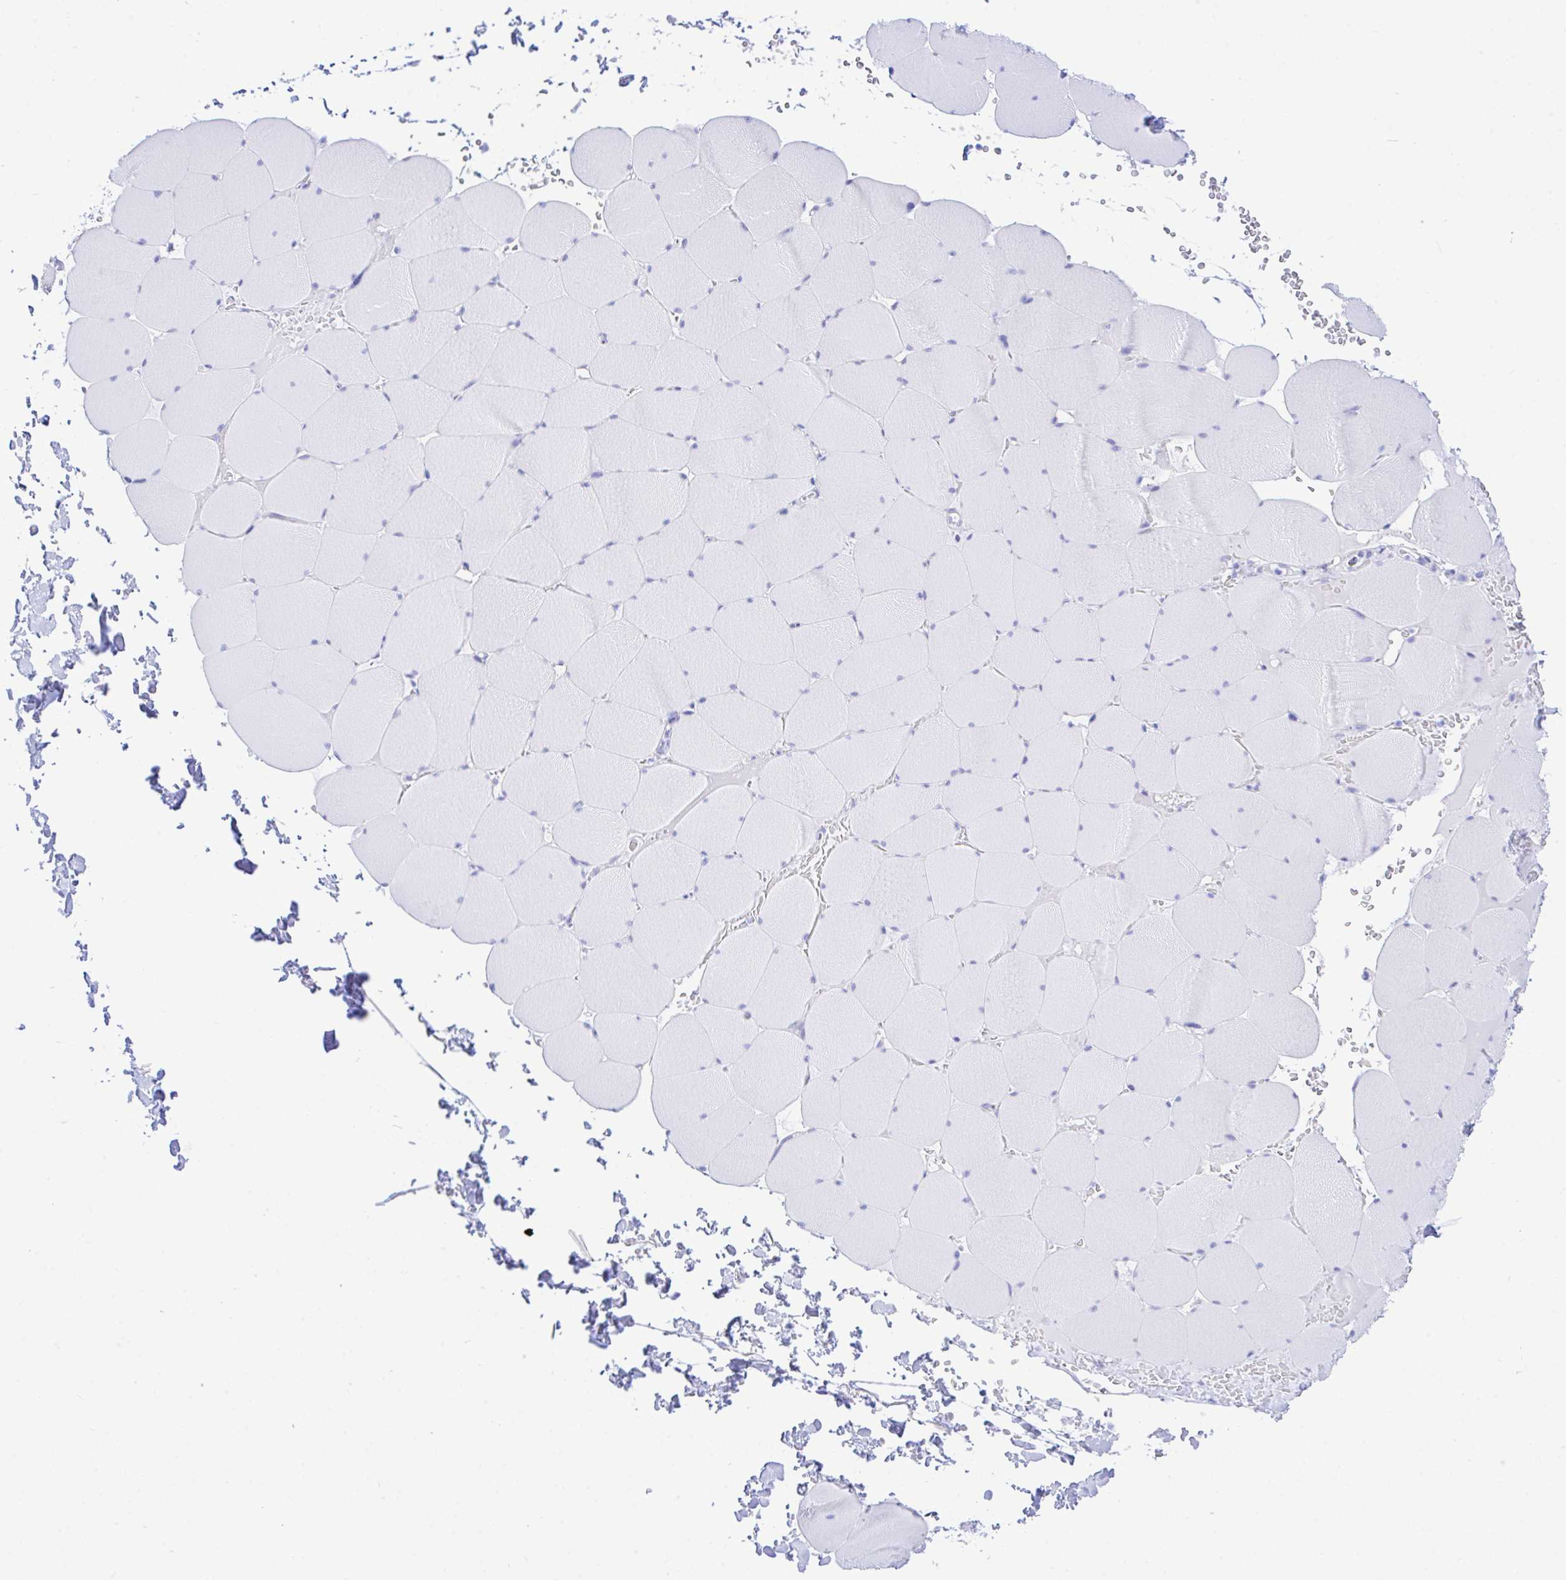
{"staining": {"intensity": "negative", "quantity": "none", "location": "none"}, "tissue": "skeletal muscle", "cell_type": "Myocytes", "image_type": "normal", "snomed": [{"axis": "morphology", "description": "Normal tissue, NOS"}, {"axis": "topography", "description": "Skeletal muscle"}, {"axis": "topography", "description": "Head-Neck"}], "caption": "This photomicrograph is of benign skeletal muscle stained with immunohistochemistry to label a protein in brown with the nuclei are counter-stained blue. There is no positivity in myocytes. The staining is performed using DAB (3,3'-diaminobenzidine) brown chromogen with nuclei counter-stained in using hematoxylin.", "gene": "SELENOV", "patient": {"sex": "male", "age": 66}}